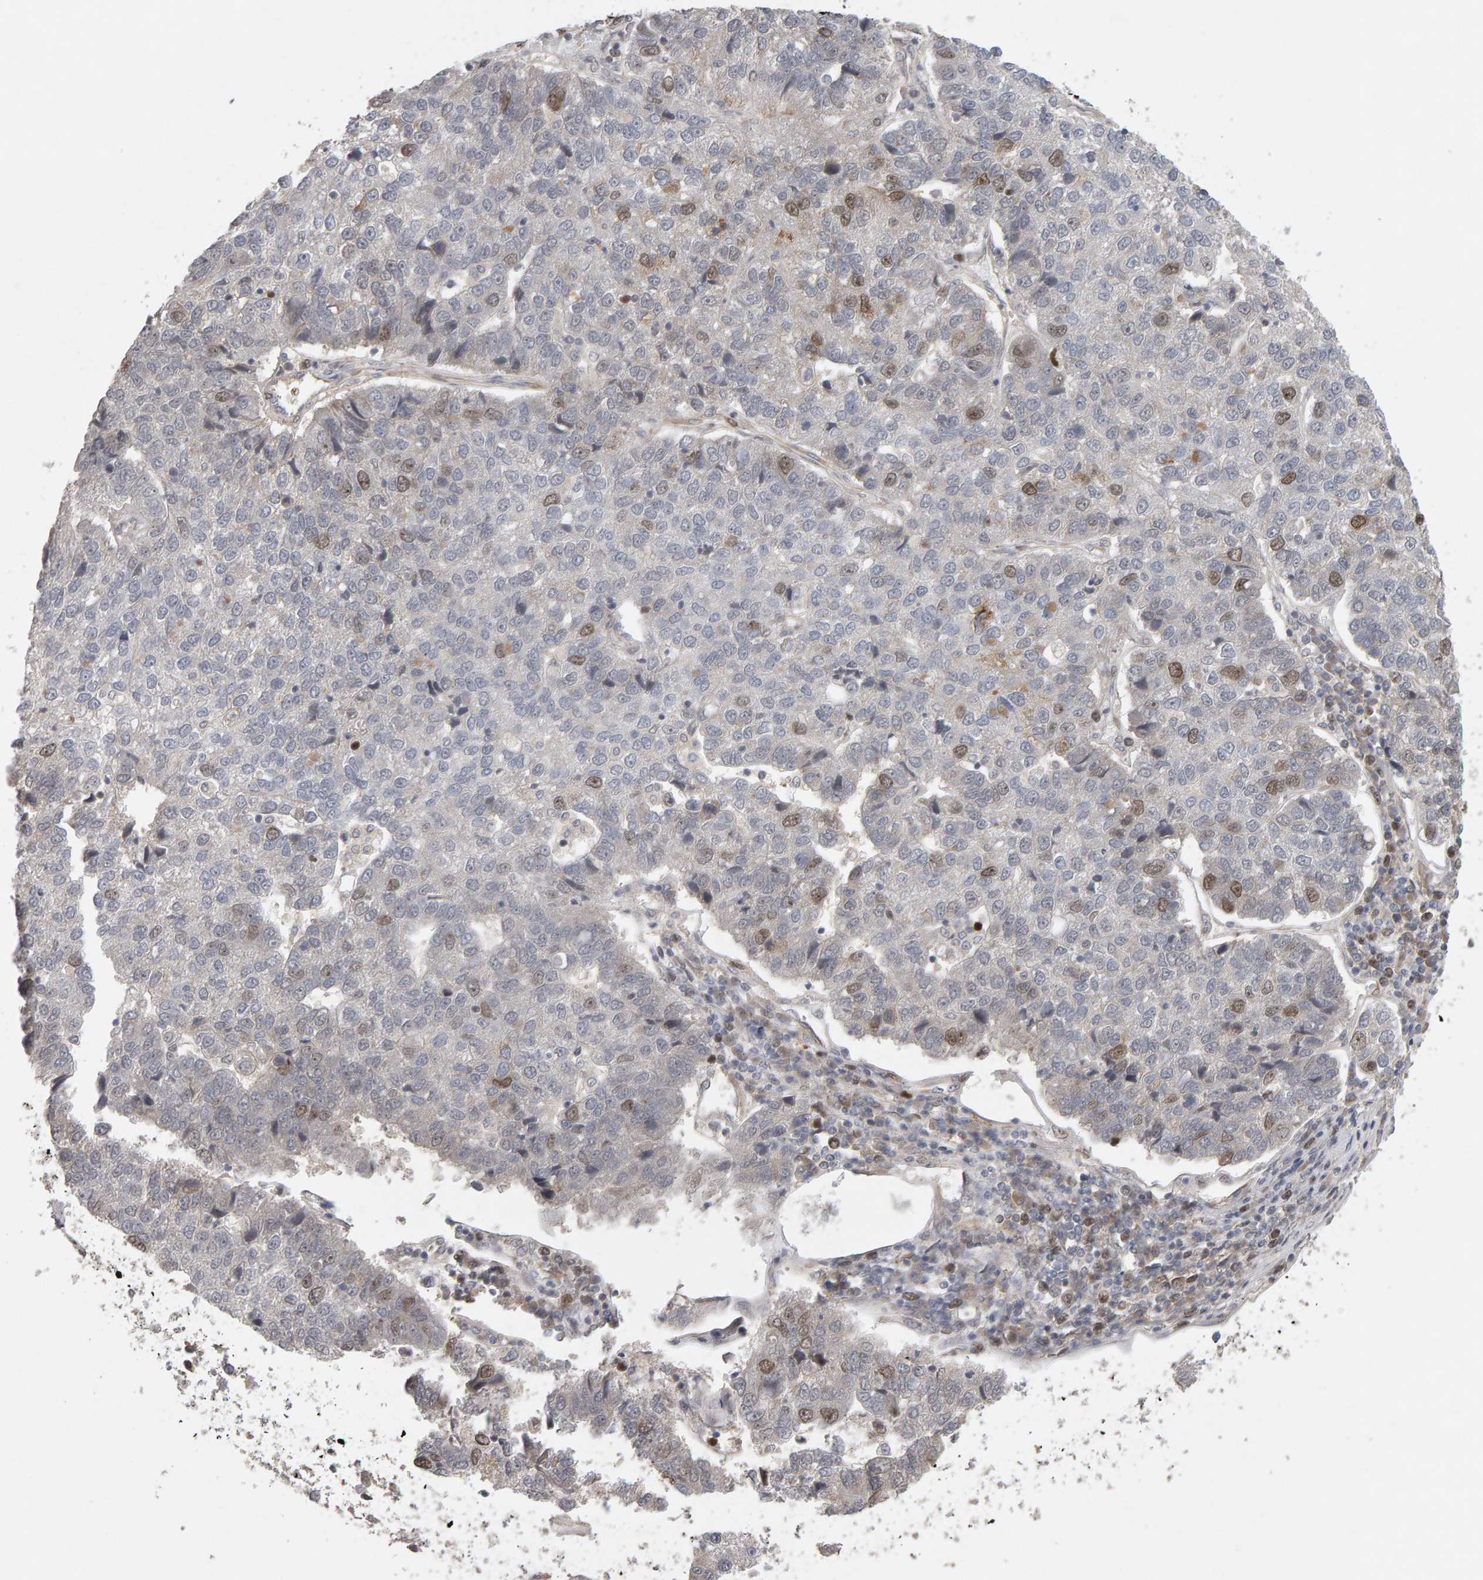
{"staining": {"intensity": "moderate", "quantity": "<25%", "location": "nuclear"}, "tissue": "pancreatic cancer", "cell_type": "Tumor cells", "image_type": "cancer", "snomed": [{"axis": "morphology", "description": "Adenocarcinoma, NOS"}, {"axis": "topography", "description": "Pancreas"}], "caption": "Brown immunohistochemical staining in adenocarcinoma (pancreatic) exhibits moderate nuclear expression in about <25% of tumor cells. (DAB (3,3'-diaminobenzidine) IHC, brown staining for protein, blue staining for nuclei).", "gene": "CDCA5", "patient": {"sex": "female", "age": 61}}